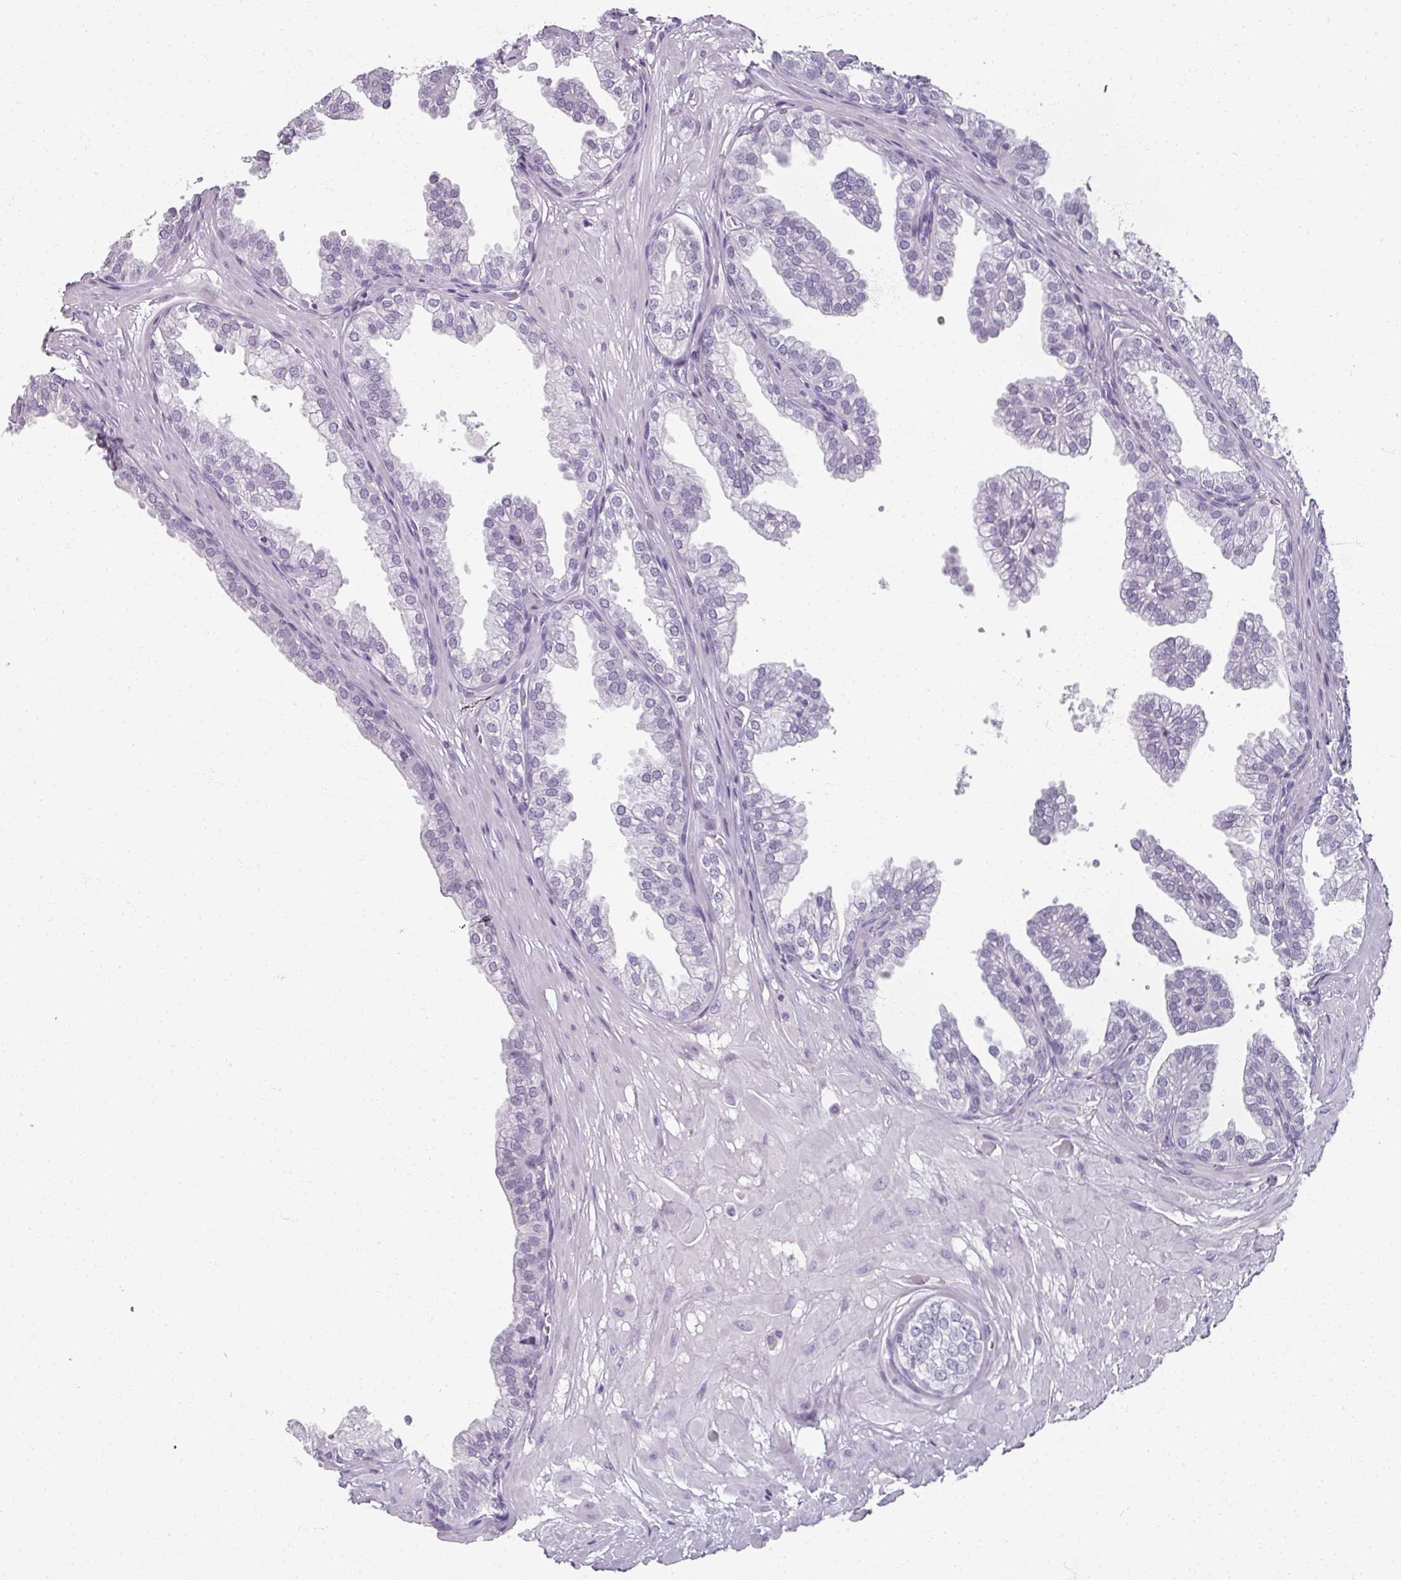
{"staining": {"intensity": "negative", "quantity": "none", "location": "none"}, "tissue": "prostate", "cell_type": "Glandular cells", "image_type": "normal", "snomed": [{"axis": "morphology", "description": "Normal tissue, NOS"}, {"axis": "topography", "description": "Prostate"}, {"axis": "topography", "description": "Peripheral nerve tissue"}], "caption": "DAB immunohistochemical staining of unremarkable human prostate displays no significant positivity in glandular cells.", "gene": "REG3A", "patient": {"sex": "male", "age": 55}}